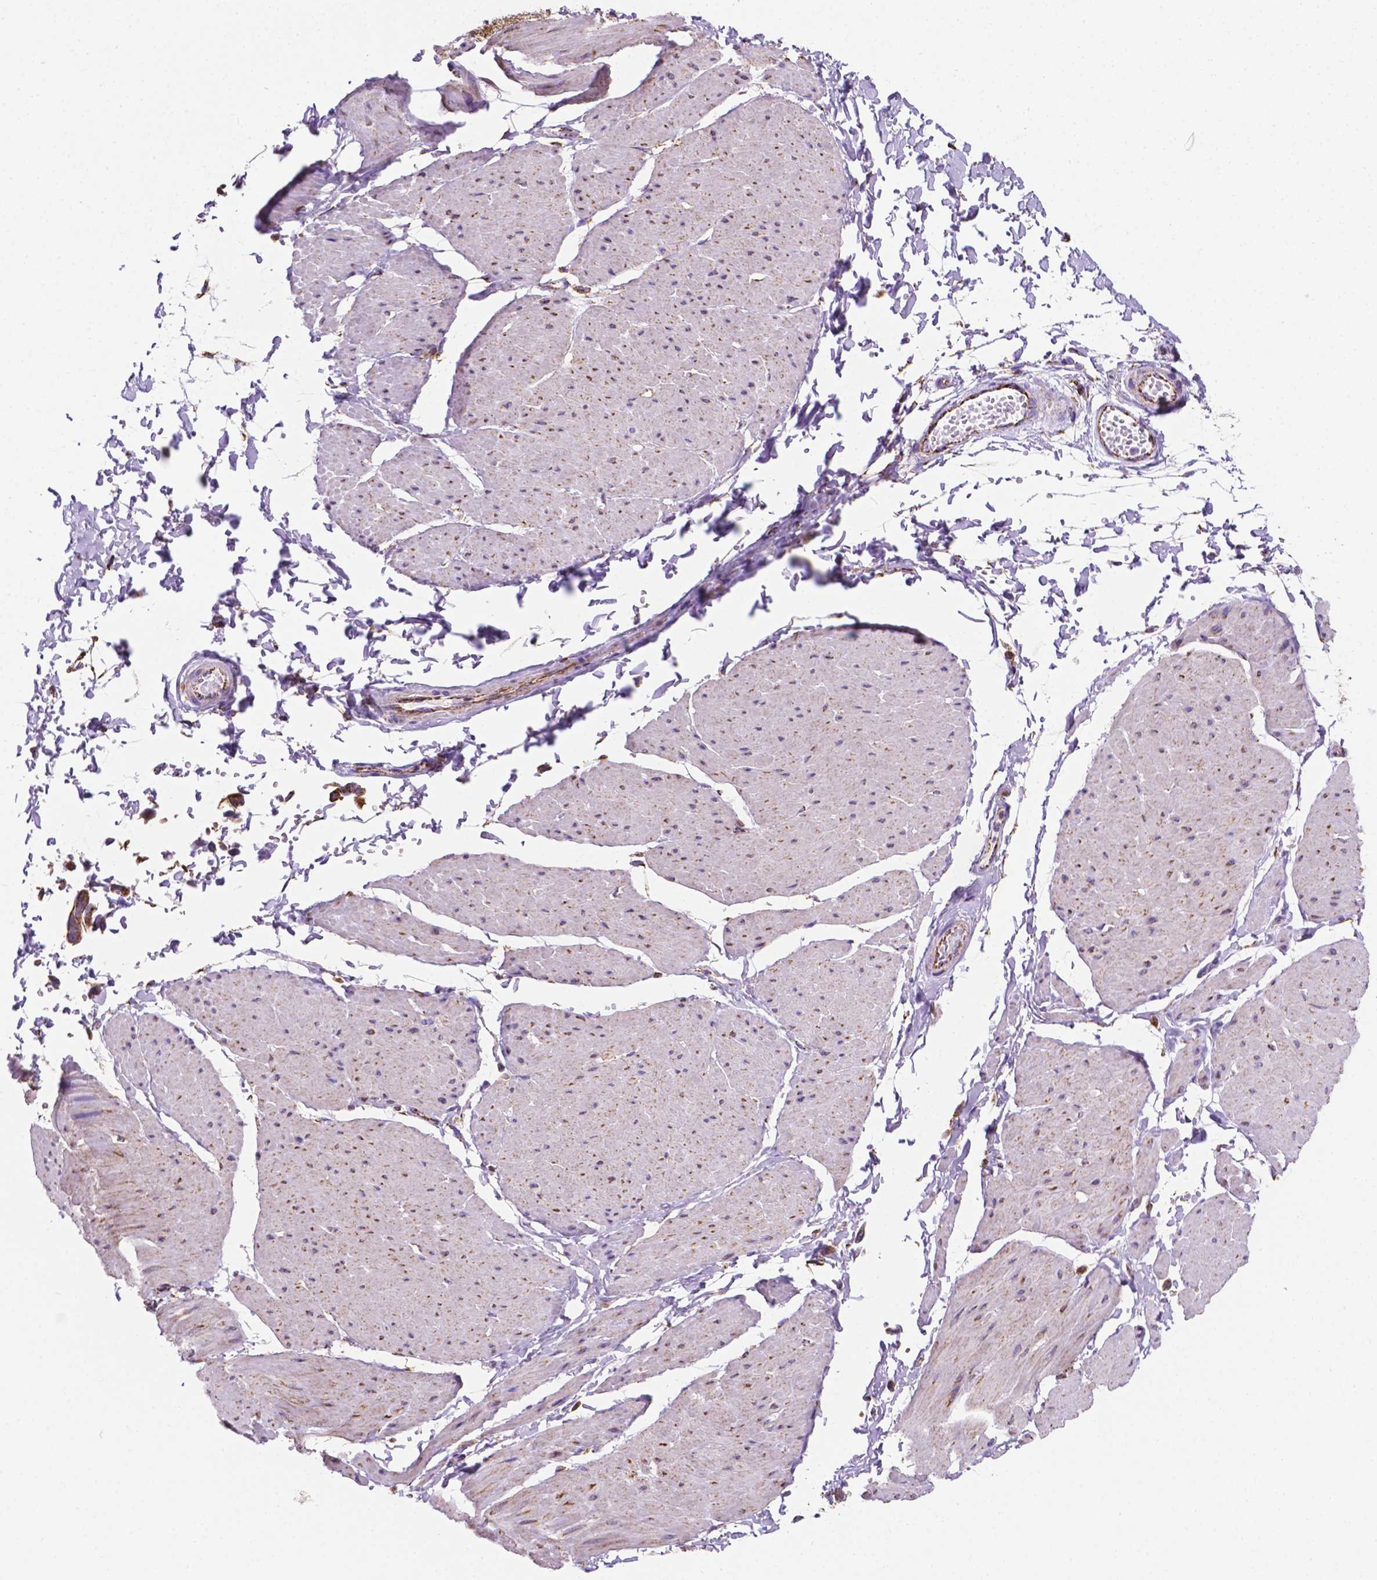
{"staining": {"intensity": "strong", "quantity": "25%-75%", "location": "cytoplasmic/membranous"}, "tissue": "adipose tissue", "cell_type": "Adipocytes", "image_type": "normal", "snomed": [{"axis": "morphology", "description": "Normal tissue, NOS"}, {"axis": "topography", "description": "Smooth muscle"}, {"axis": "topography", "description": "Peripheral nerve tissue"}], "caption": "A high-resolution photomicrograph shows IHC staining of unremarkable adipose tissue, which demonstrates strong cytoplasmic/membranous positivity in approximately 25%-75% of adipocytes.", "gene": "RMDN3", "patient": {"sex": "male", "age": 58}}